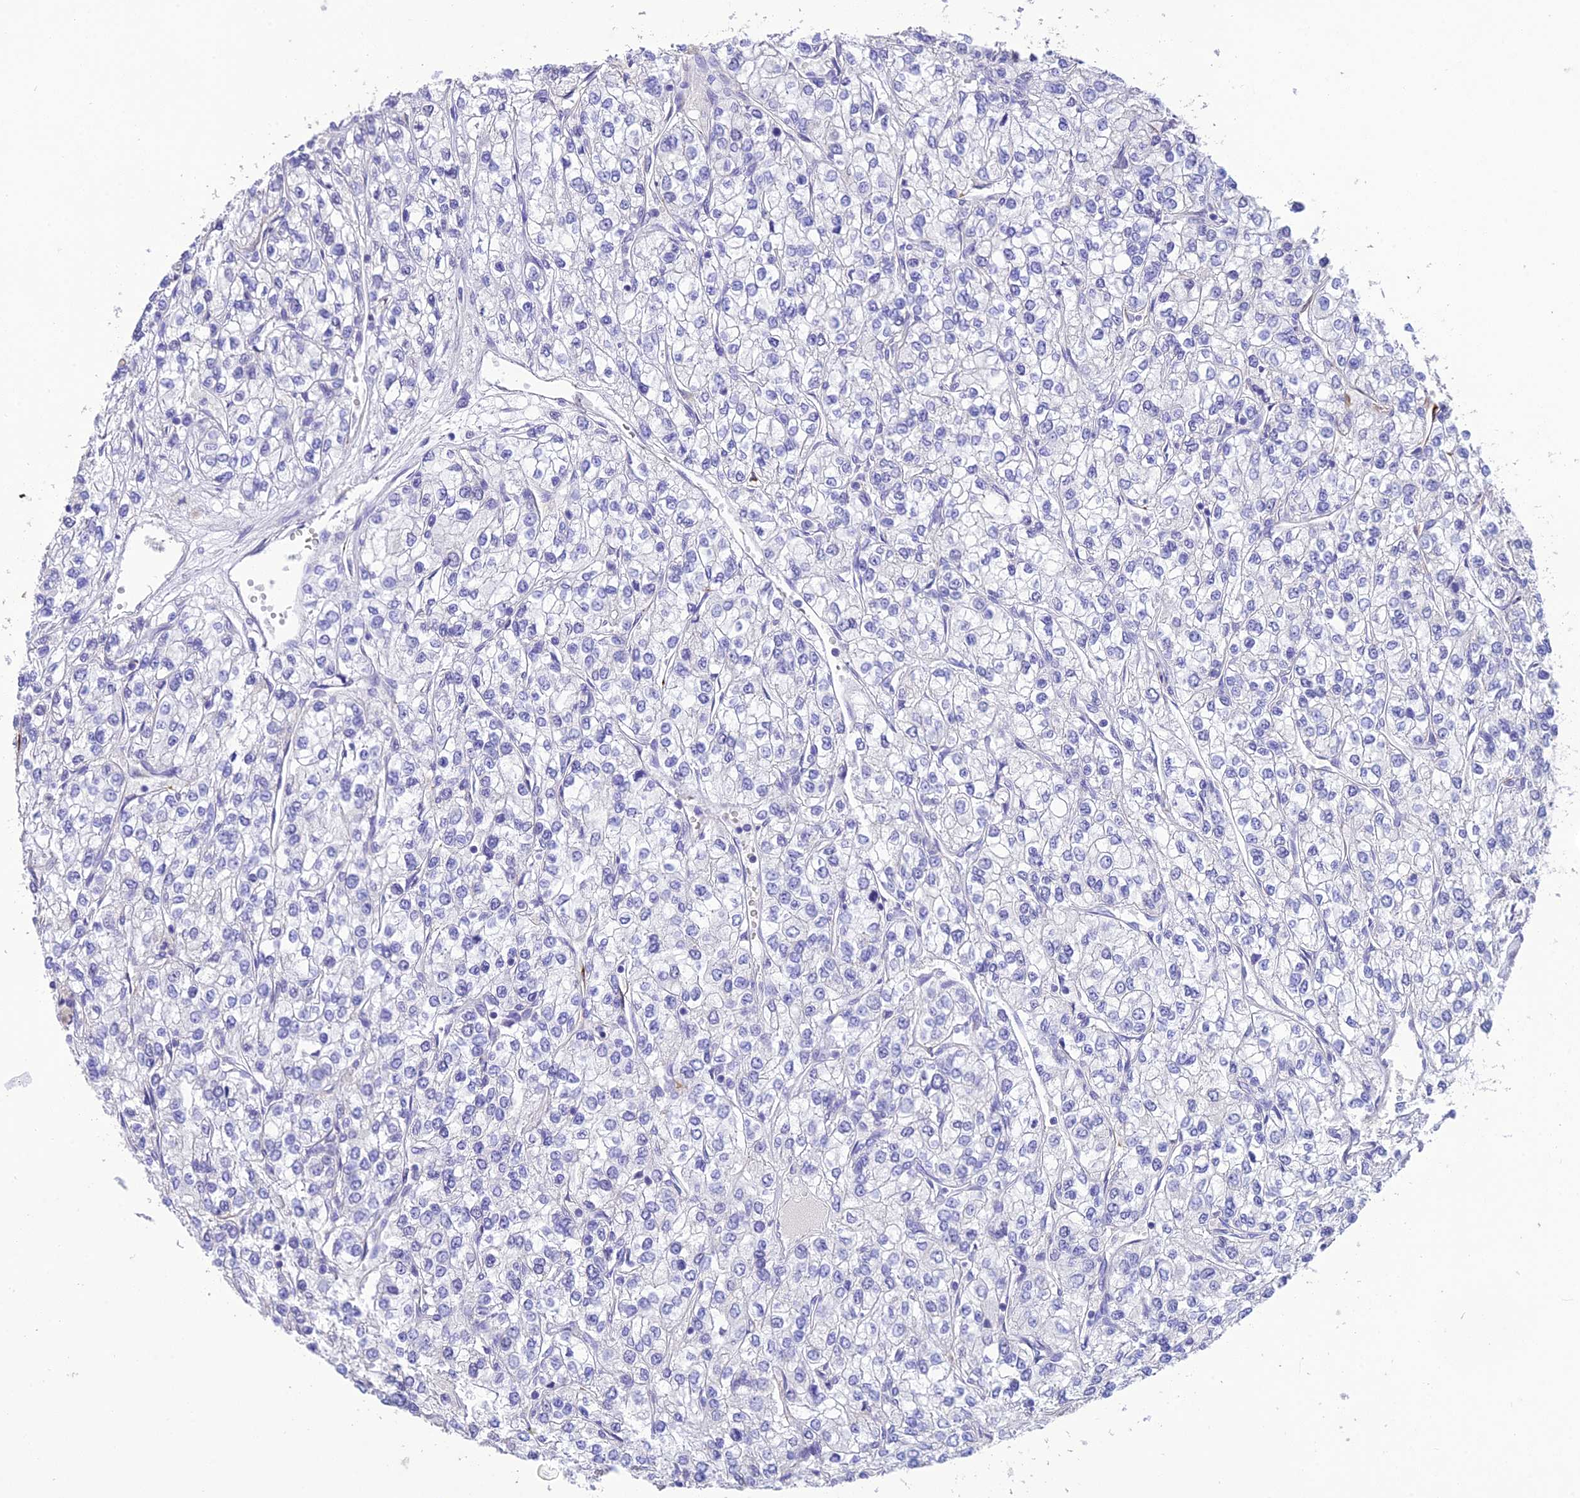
{"staining": {"intensity": "negative", "quantity": "none", "location": "none"}, "tissue": "renal cancer", "cell_type": "Tumor cells", "image_type": "cancer", "snomed": [{"axis": "morphology", "description": "Adenocarcinoma, NOS"}, {"axis": "topography", "description": "Kidney"}], "caption": "A photomicrograph of renal cancer stained for a protein displays no brown staining in tumor cells.", "gene": "HSD17B2", "patient": {"sex": "male", "age": 80}}